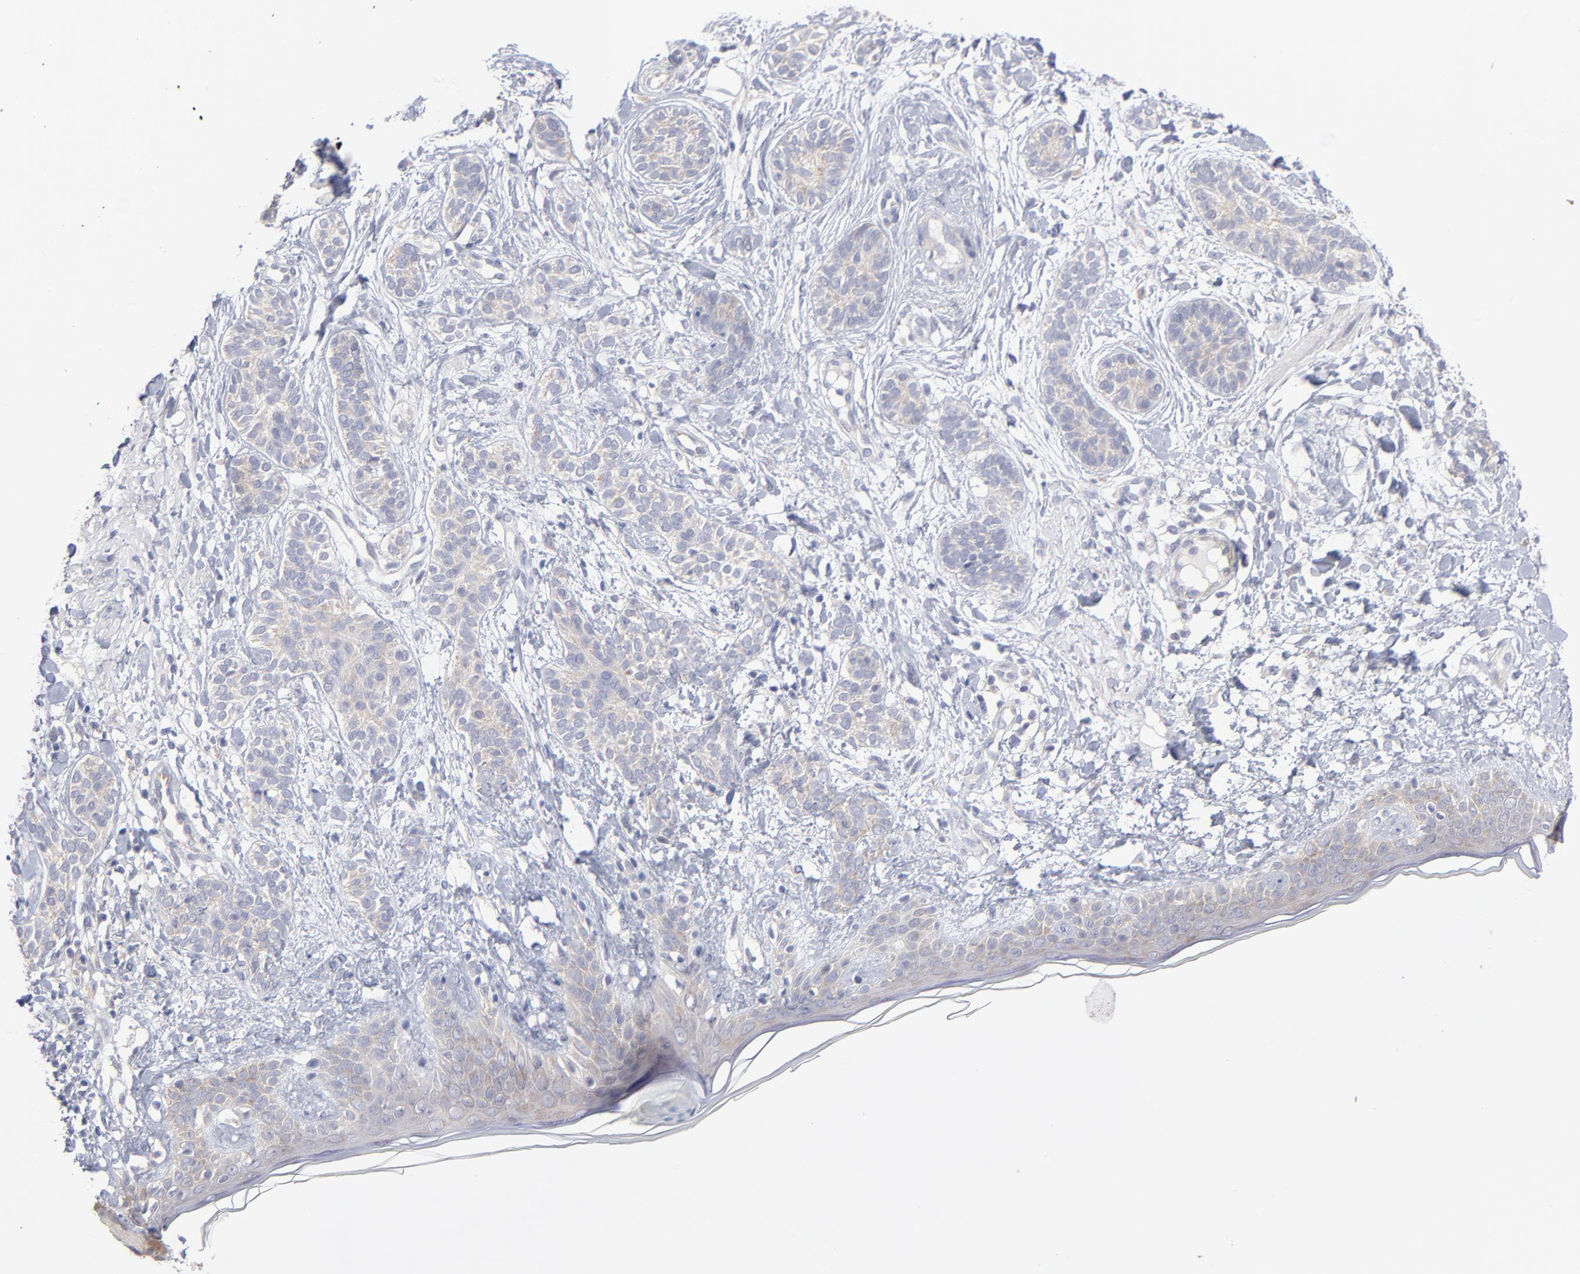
{"staining": {"intensity": "negative", "quantity": "none", "location": "none"}, "tissue": "skin cancer", "cell_type": "Tumor cells", "image_type": "cancer", "snomed": [{"axis": "morphology", "description": "Normal tissue, NOS"}, {"axis": "morphology", "description": "Basal cell carcinoma"}, {"axis": "topography", "description": "Skin"}], "caption": "Histopathology image shows no protein positivity in tumor cells of skin cancer tissue.", "gene": "RPS24", "patient": {"sex": "male", "age": 63}}